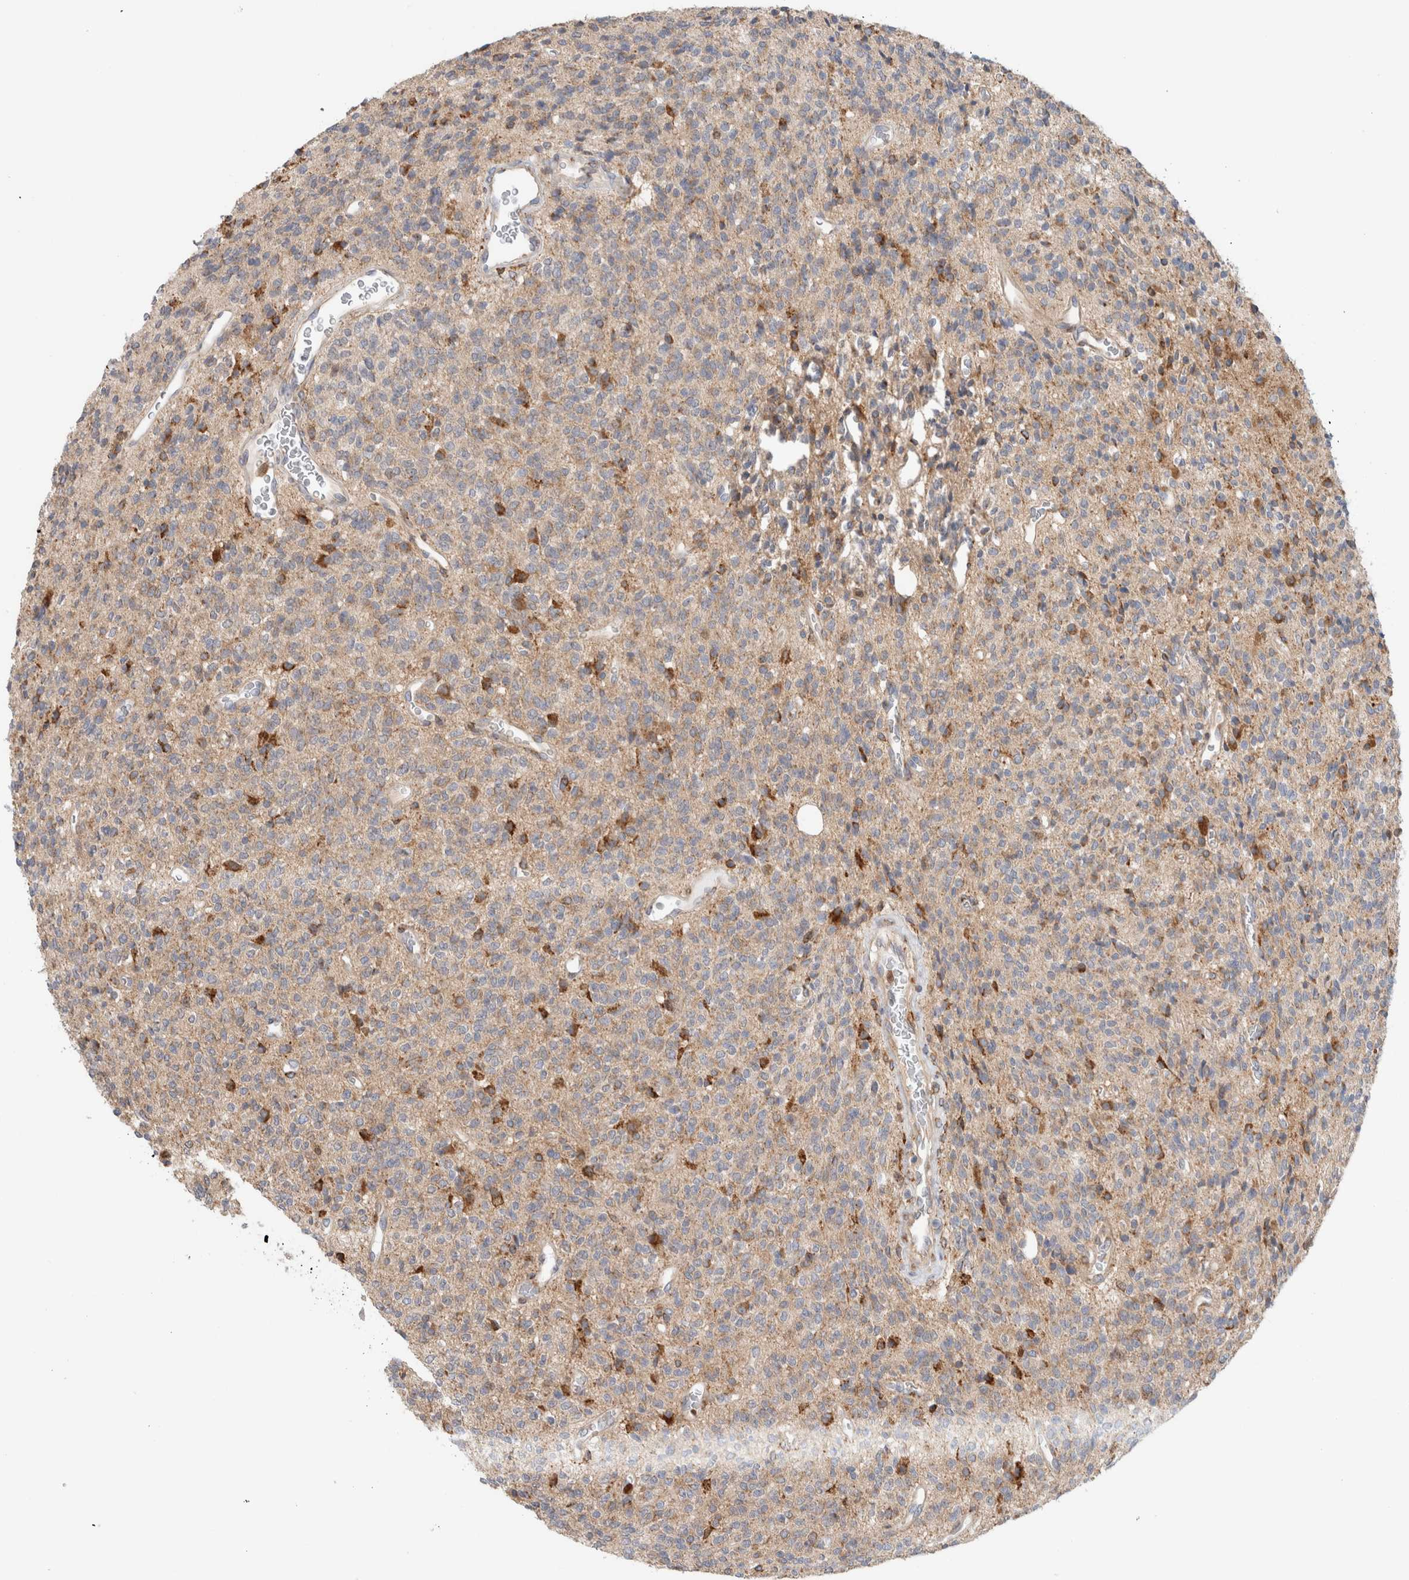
{"staining": {"intensity": "moderate", "quantity": "25%-75%", "location": "cytoplasmic/membranous"}, "tissue": "glioma", "cell_type": "Tumor cells", "image_type": "cancer", "snomed": [{"axis": "morphology", "description": "Glioma, malignant, High grade"}, {"axis": "topography", "description": "Brain"}], "caption": "DAB (3,3'-diaminobenzidine) immunohistochemical staining of high-grade glioma (malignant) shows moderate cytoplasmic/membranous protein positivity in approximately 25%-75% of tumor cells.", "gene": "P4HA1", "patient": {"sex": "male", "age": 34}}